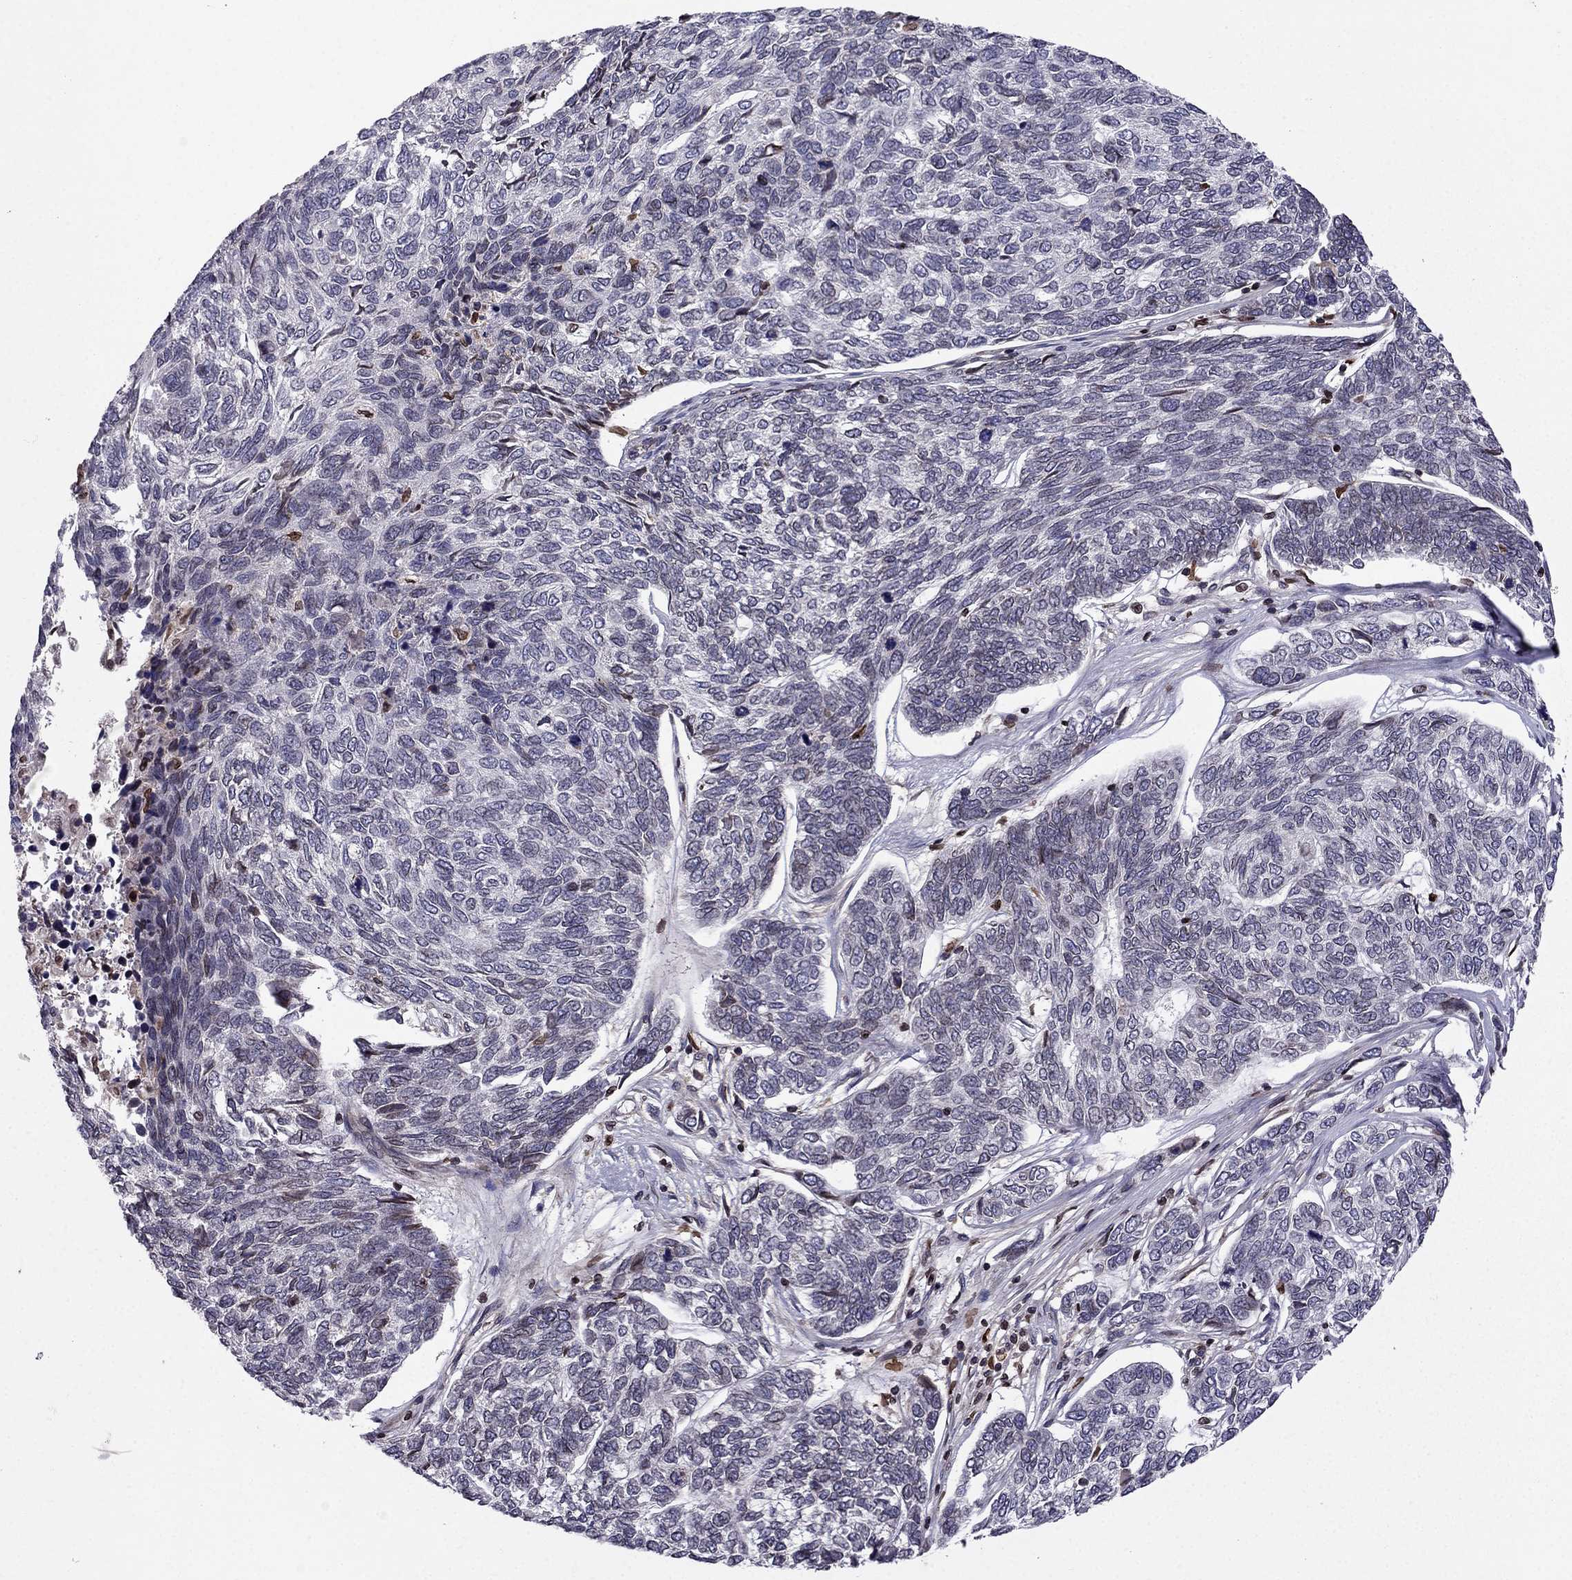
{"staining": {"intensity": "negative", "quantity": "none", "location": "none"}, "tissue": "skin cancer", "cell_type": "Tumor cells", "image_type": "cancer", "snomed": [{"axis": "morphology", "description": "Basal cell carcinoma"}, {"axis": "topography", "description": "Skin"}], "caption": "IHC of skin cancer (basal cell carcinoma) reveals no staining in tumor cells.", "gene": "CDC42BPA", "patient": {"sex": "female", "age": 65}}